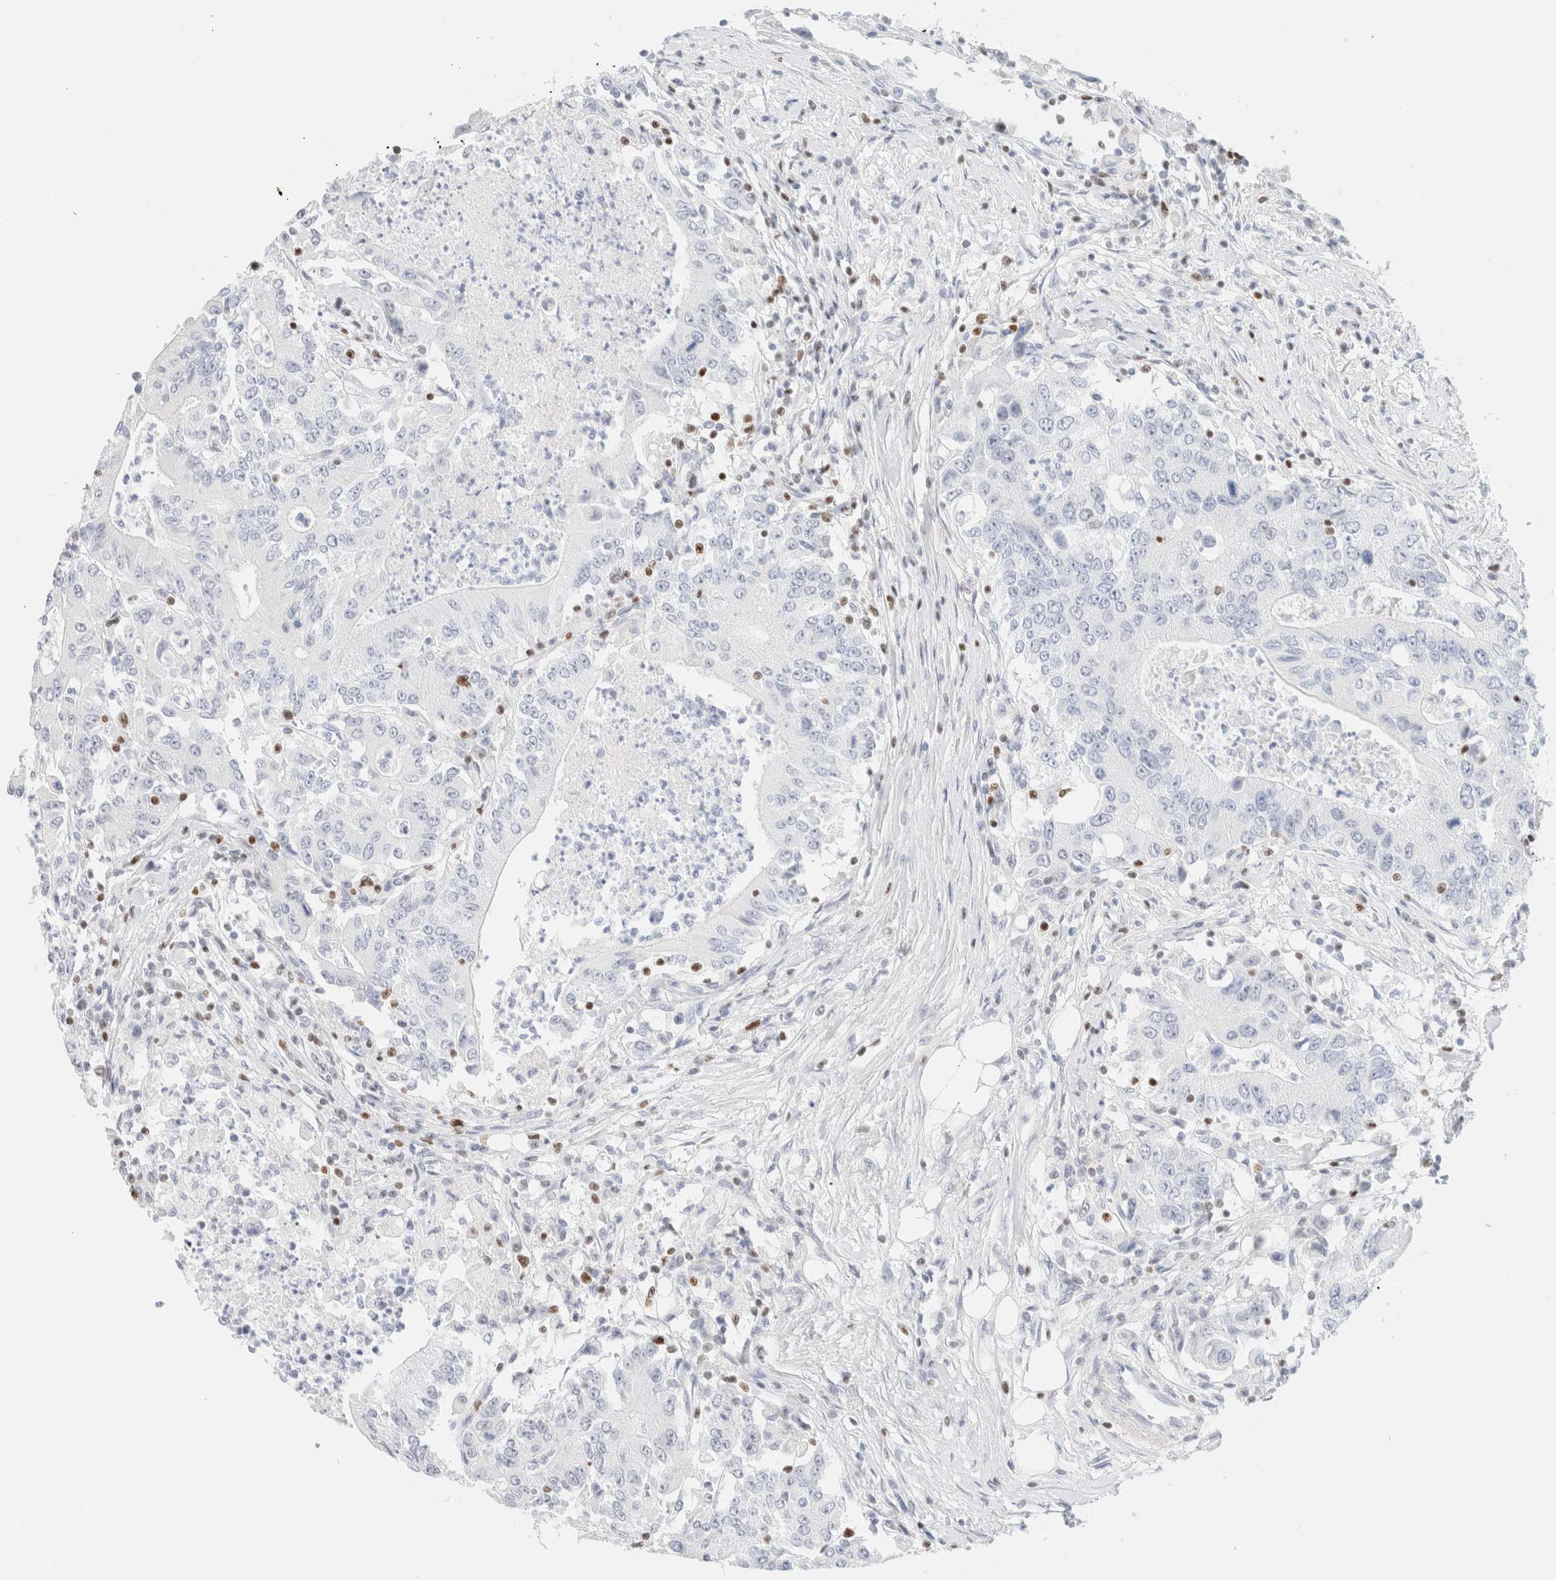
{"staining": {"intensity": "negative", "quantity": "none", "location": "none"}, "tissue": "colorectal cancer", "cell_type": "Tumor cells", "image_type": "cancer", "snomed": [{"axis": "morphology", "description": "Adenocarcinoma, NOS"}, {"axis": "topography", "description": "Colon"}], "caption": "DAB (3,3'-diaminobenzidine) immunohistochemical staining of colorectal cancer demonstrates no significant positivity in tumor cells. The staining is performed using DAB brown chromogen with nuclei counter-stained in using hematoxylin.", "gene": "IKZF3", "patient": {"sex": "female", "age": 77}}